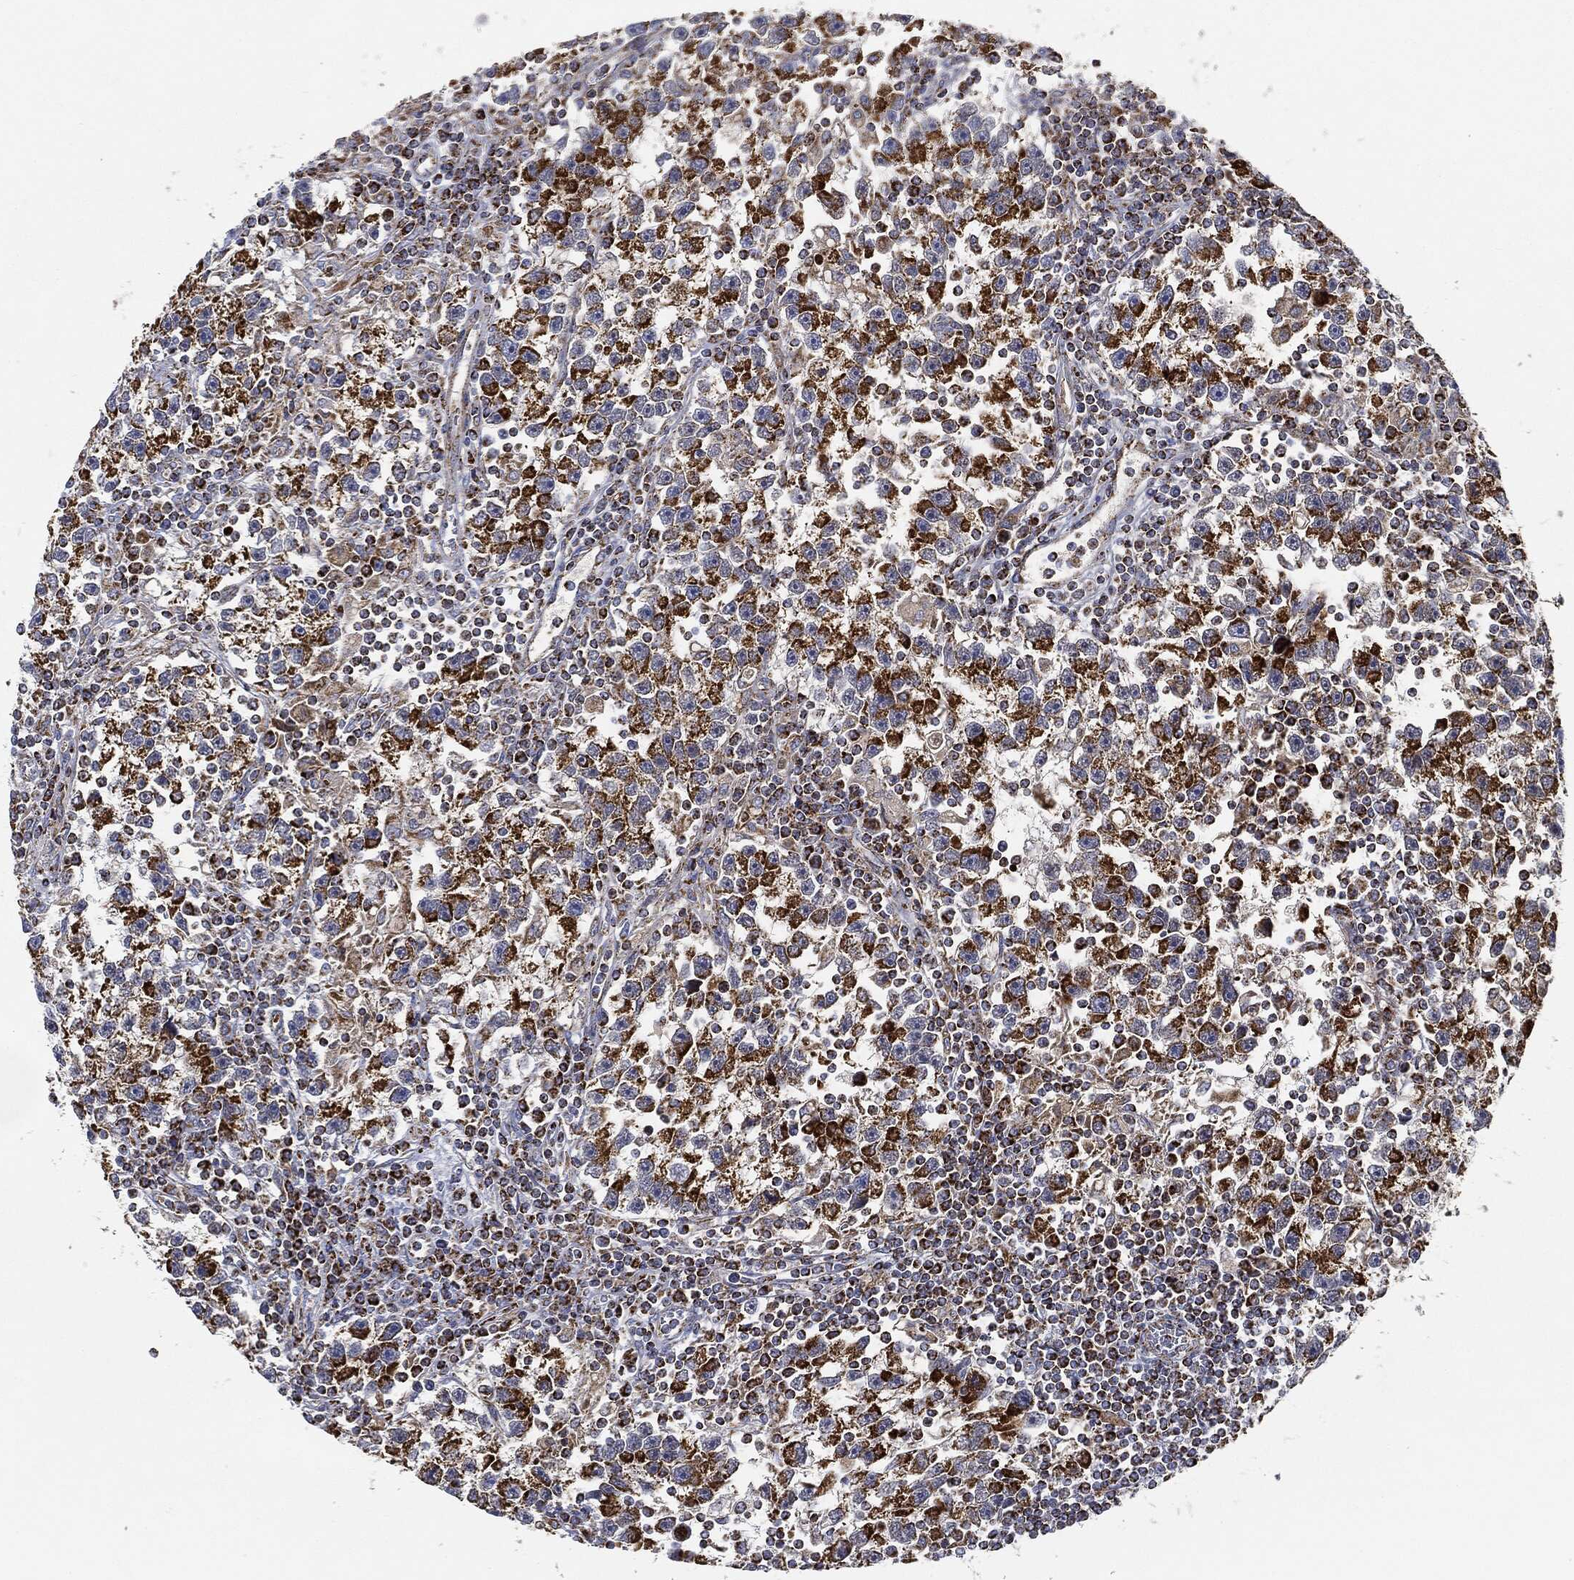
{"staining": {"intensity": "strong", "quantity": ">75%", "location": "cytoplasmic/membranous"}, "tissue": "testis cancer", "cell_type": "Tumor cells", "image_type": "cancer", "snomed": [{"axis": "morphology", "description": "Seminoma, NOS"}, {"axis": "topography", "description": "Testis"}], "caption": "This photomicrograph shows testis cancer (seminoma) stained with immunohistochemistry to label a protein in brown. The cytoplasmic/membranous of tumor cells show strong positivity for the protein. Nuclei are counter-stained blue.", "gene": "CAPN15", "patient": {"sex": "male", "age": 47}}